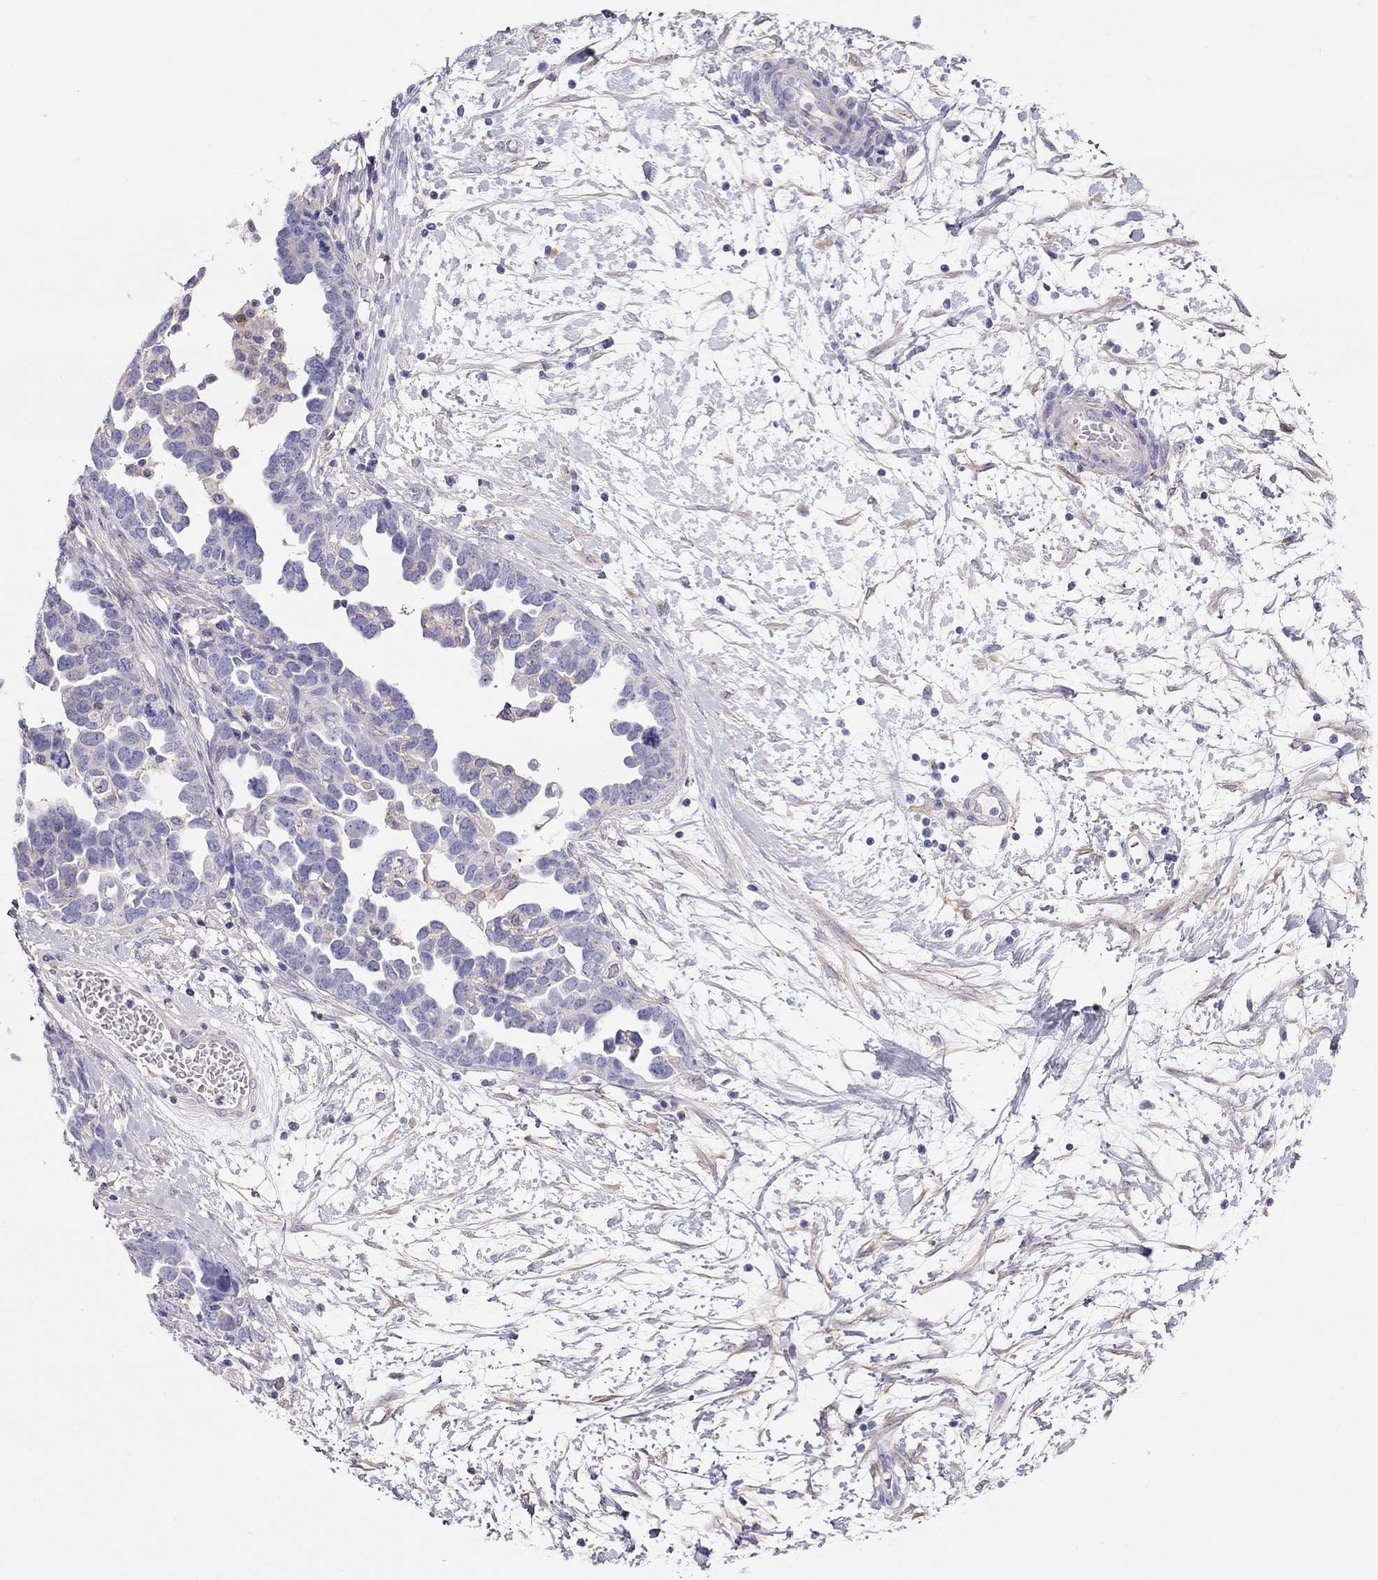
{"staining": {"intensity": "negative", "quantity": "none", "location": "none"}, "tissue": "ovarian cancer", "cell_type": "Tumor cells", "image_type": "cancer", "snomed": [{"axis": "morphology", "description": "Cystadenocarcinoma, serous, NOS"}, {"axis": "topography", "description": "Ovary"}], "caption": "Immunohistochemistry (IHC) micrograph of ovarian cancer stained for a protein (brown), which demonstrates no staining in tumor cells.", "gene": "ALOX15B", "patient": {"sex": "female", "age": 54}}